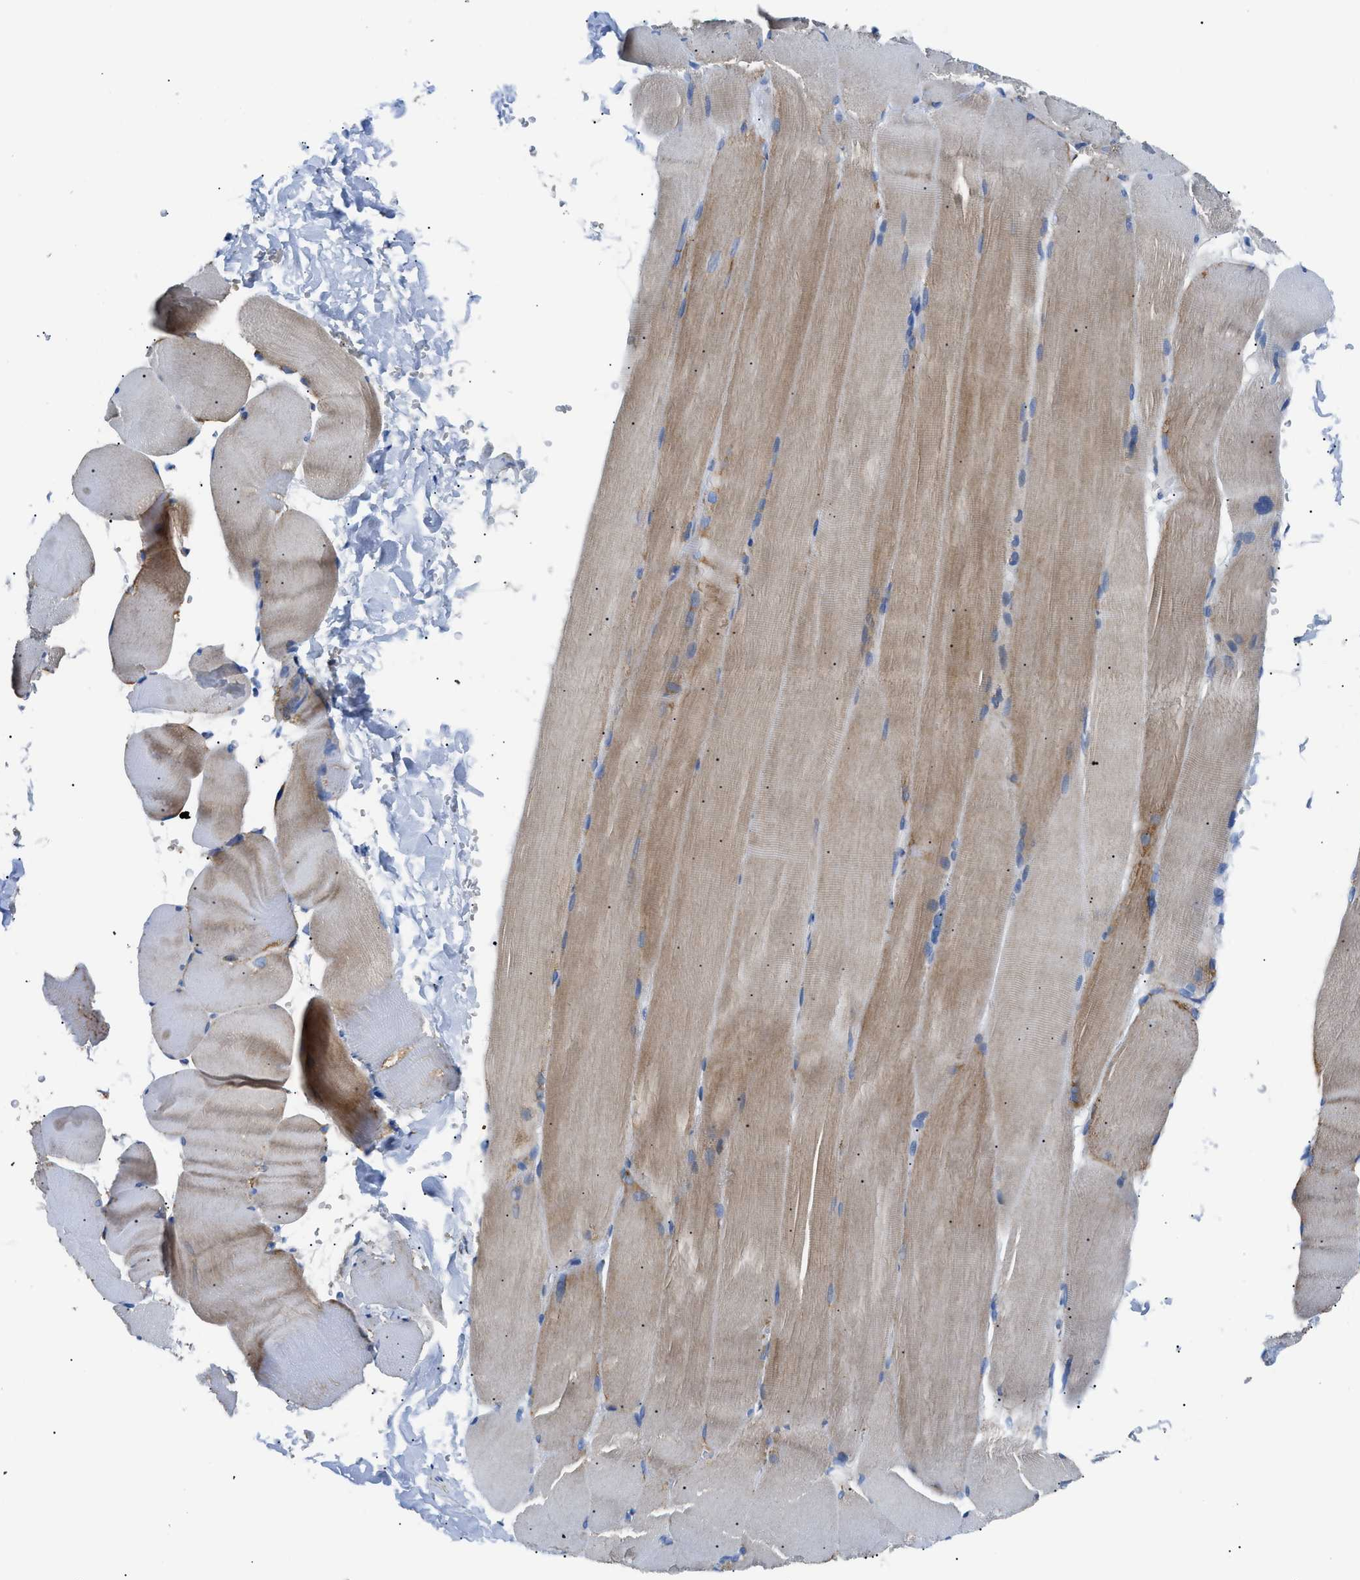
{"staining": {"intensity": "moderate", "quantity": ">75%", "location": "cytoplasmic/membranous"}, "tissue": "skeletal muscle", "cell_type": "Myocytes", "image_type": "normal", "snomed": [{"axis": "morphology", "description": "Normal tissue, NOS"}, {"axis": "topography", "description": "Skin"}, {"axis": "topography", "description": "Skeletal muscle"}], "caption": "The immunohistochemical stain highlights moderate cytoplasmic/membranous positivity in myocytes of benign skeletal muscle. (Stains: DAB (3,3'-diaminobenzidine) in brown, nuclei in blue, Microscopy: brightfield microscopy at high magnification).", "gene": "PHB2", "patient": {"sex": "male", "age": 83}}